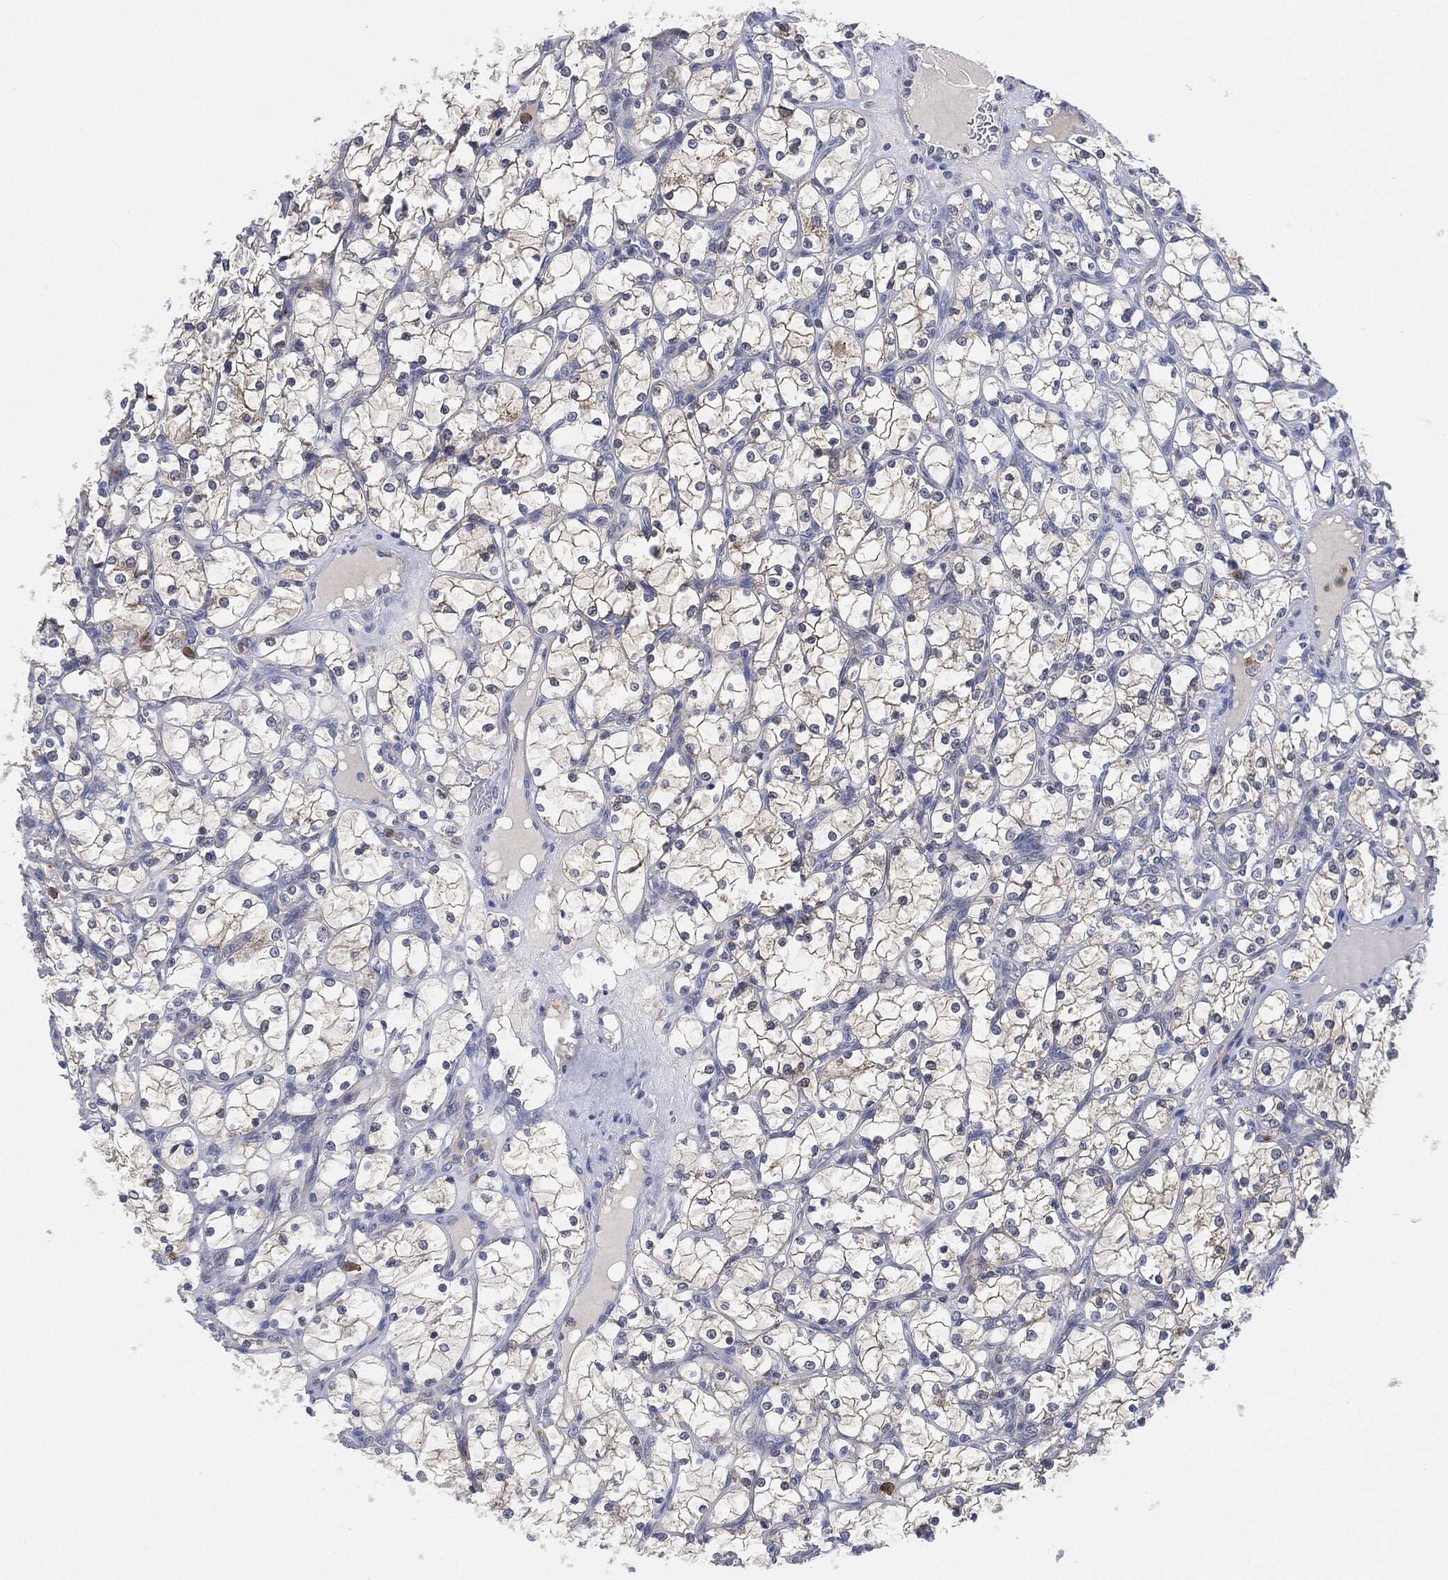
{"staining": {"intensity": "negative", "quantity": "none", "location": "none"}, "tissue": "renal cancer", "cell_type": "Tumor cells", "image_type": "cancer", "snomed": [{"axis": "morphology", "description": "Adenocarcinoma, NOS"}, {"axis": "topography", "description": "Kidney"}], "caption": "An image of human renal adenocarcinoma is negative for staining in tumor cells.", "gene": "VSIG4", "patient": {"sex": "female", "age": 69}}